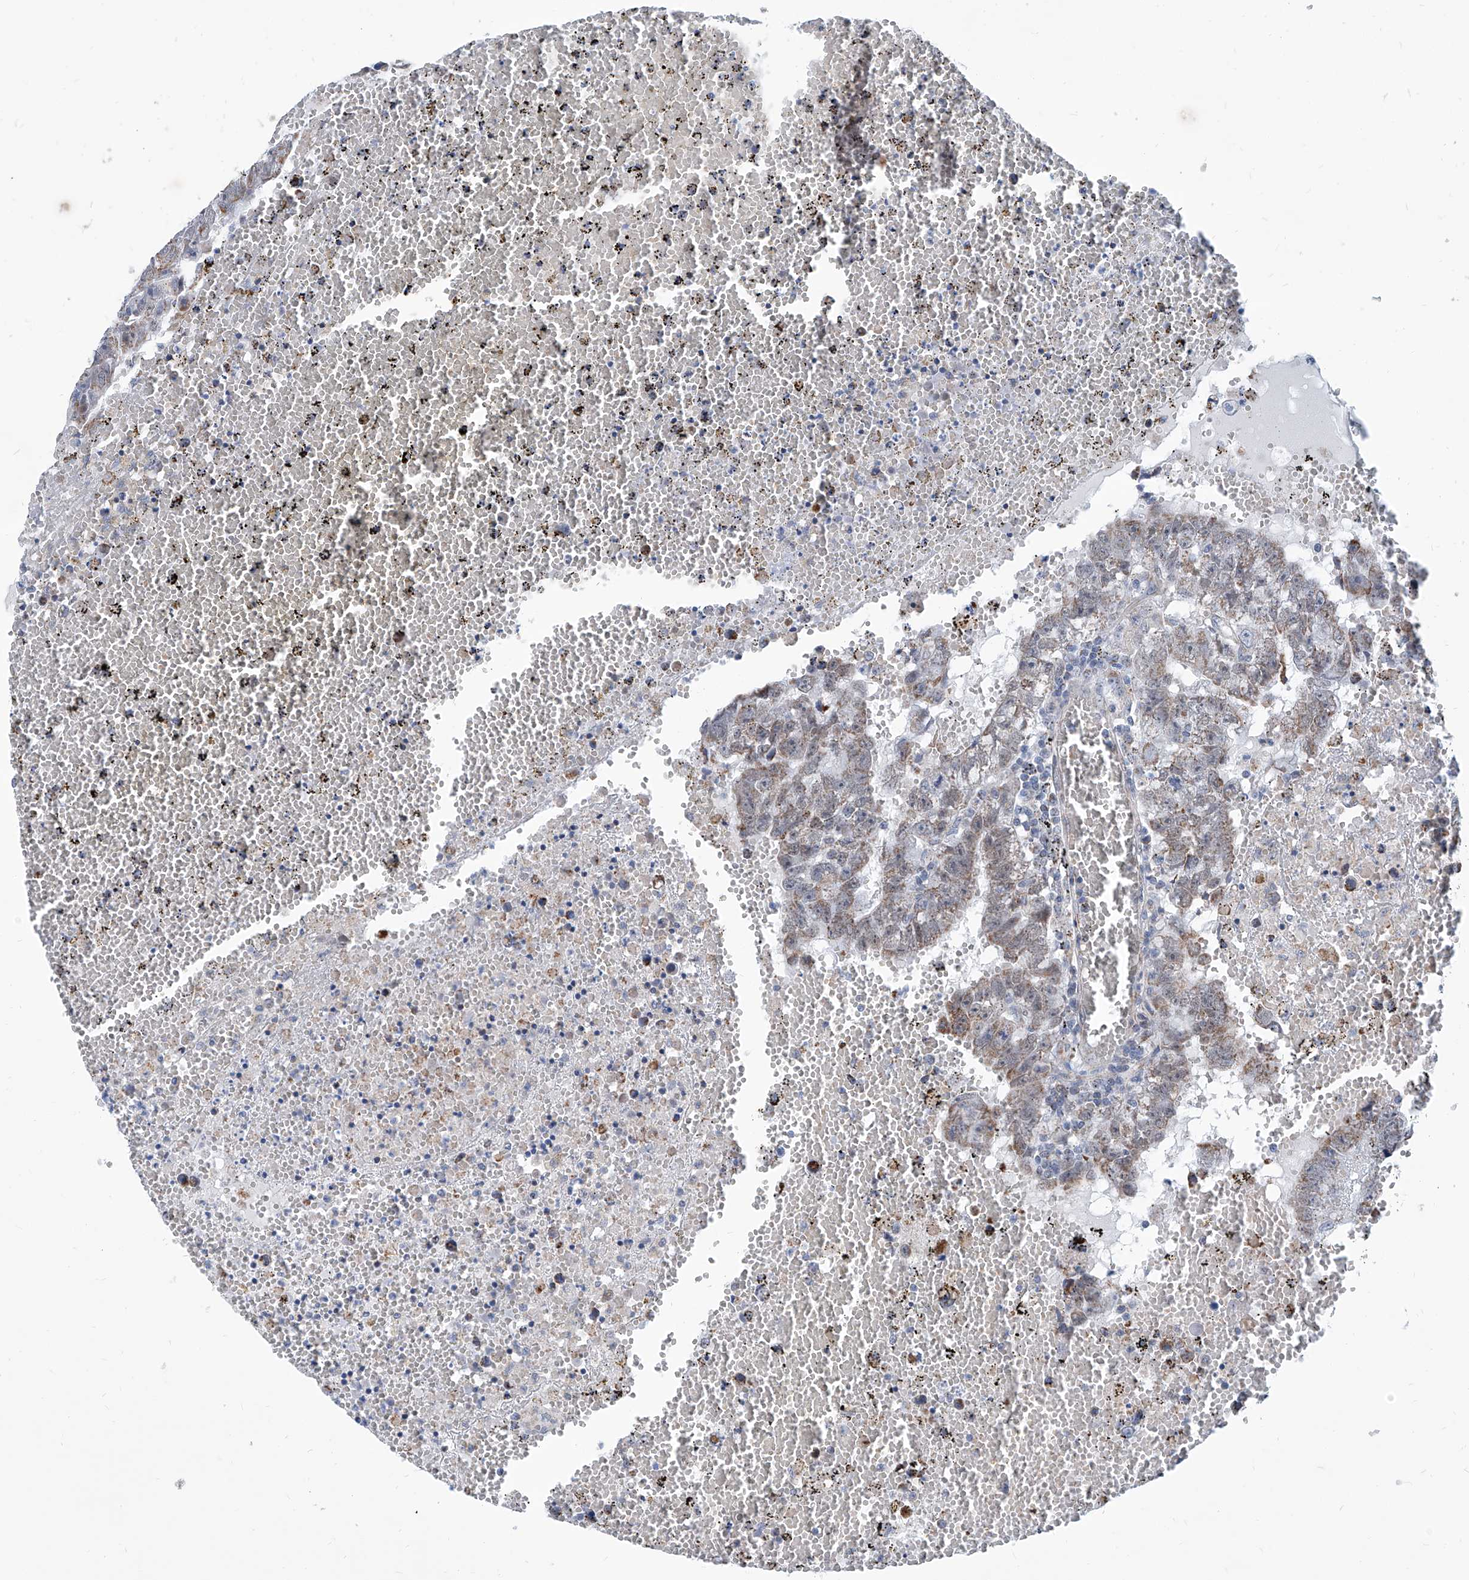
{"staining": {"intensity": "weak", "quantity": "25%-75%", "location": "cytoplasmic/membranous"}, "tissue": "testis cancer", "cell_type": "Tumor cells", "image_type": "cancer", "snomed": [{"axis": "morphology", "description": "Carcinoma, Embryonal, NOS"}, {"axis": "topography", "description": "Testis"}], "caption": "Human testis cancer stained for a protein (brown) shows weak cytoplasmic/membranous positive positivity in approximately 25%-75% of tumor cells.", "gene": "USP48", "patient": {"sex": "male", "age": 25}}